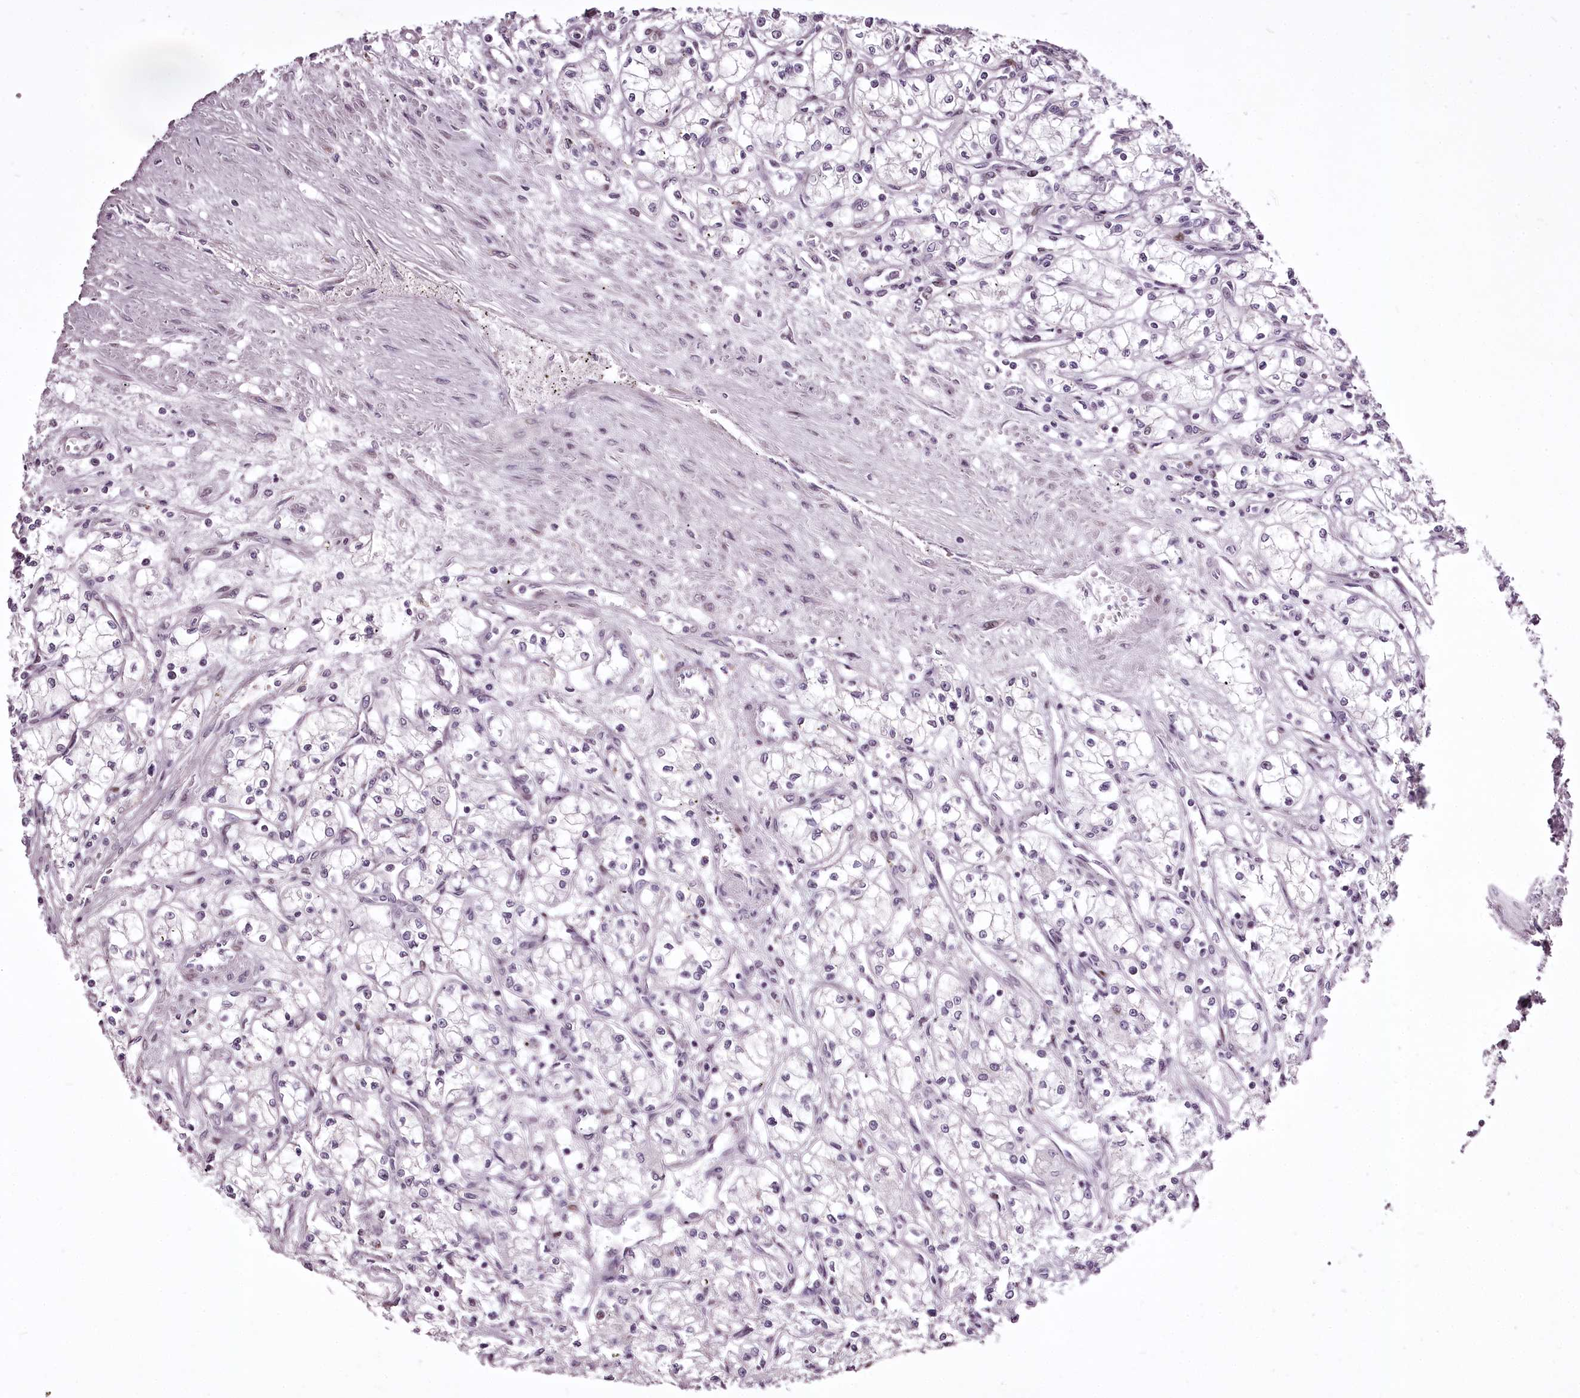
{"staining": {"intensity": "weak", "quantity": "<25%", "location": "nuclear"}, "tissue": "renal cancer", "cell_type": "Tumor cells", "image_type": "cancer", "snomed": [{"axis": "morphology", "description": "Adenocarcinoma, NOS"}, {"axis": "topography", "description": "Kidney"}], "caption": "Immunohistochemistry image of neoplastic tissue: renal cancer (adenocarcinoma) stained with DAB displays no significant protein expression in tumor cells.", "gene": "C1orf56", "patient": {"sex": "male", "age": 59}}